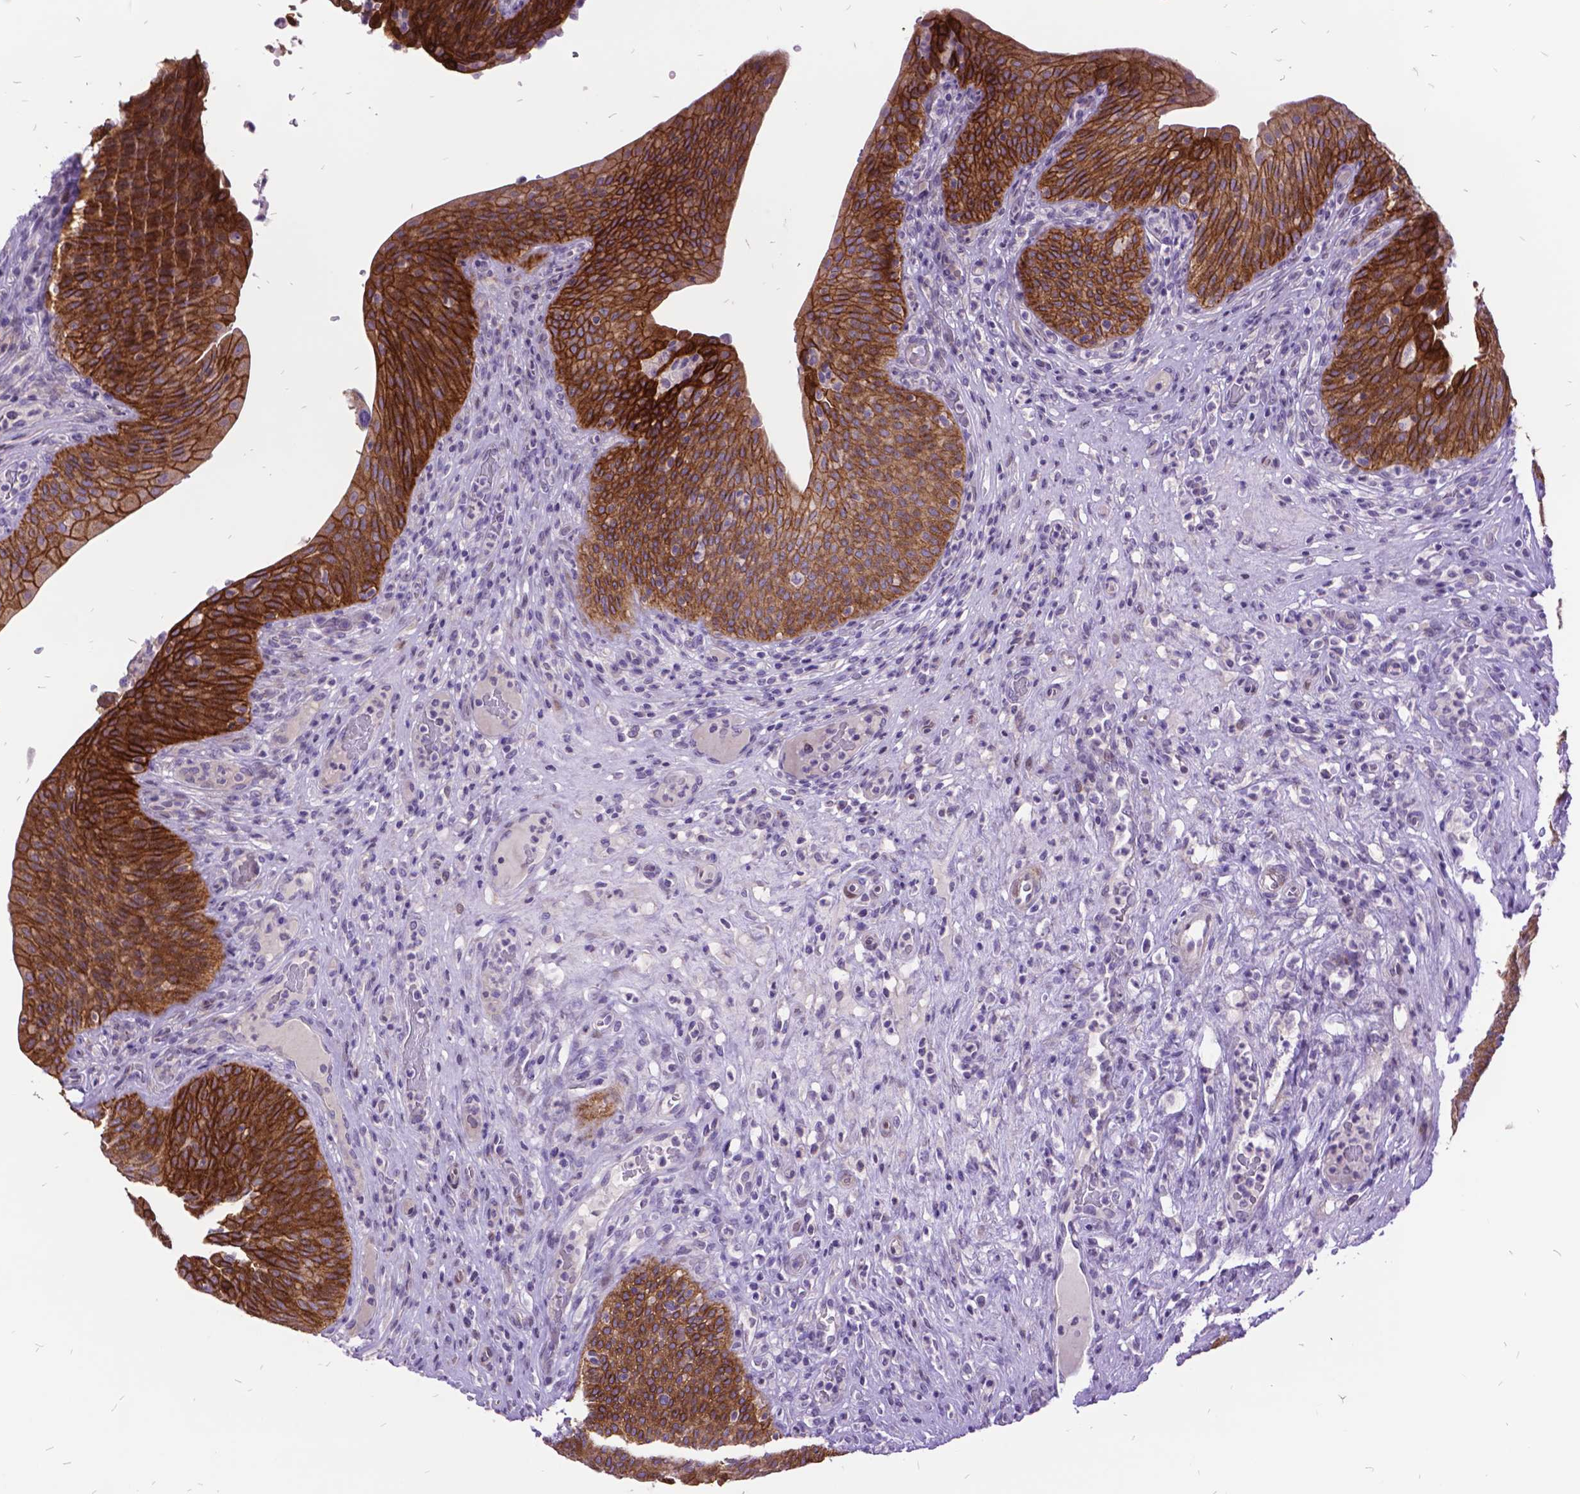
{"staining": {"intensity": "strong", "quantity": ">75%", "location": "cytoplasmic/membranous"}, "tissue": "urinary bladder", "cell_type": "Urothelial cells", "image_type": "normal", "snomed": [{"axis": "morphology", "description": "Normal tissue, NOS"}, {"axis": "topography", "description": "Urinary bladder"}, {"axis": "topography", "description": "Peripheral nerve tissue"}], "caption": "This micrograph shows IHC staining of unremarkable human urinary bladder, with high strong cytoplasmic/membranous expression in approximately >75% of urothelial cells.", "gene": "ITGB6", "patient": {"sex": "male", "age": 66}}